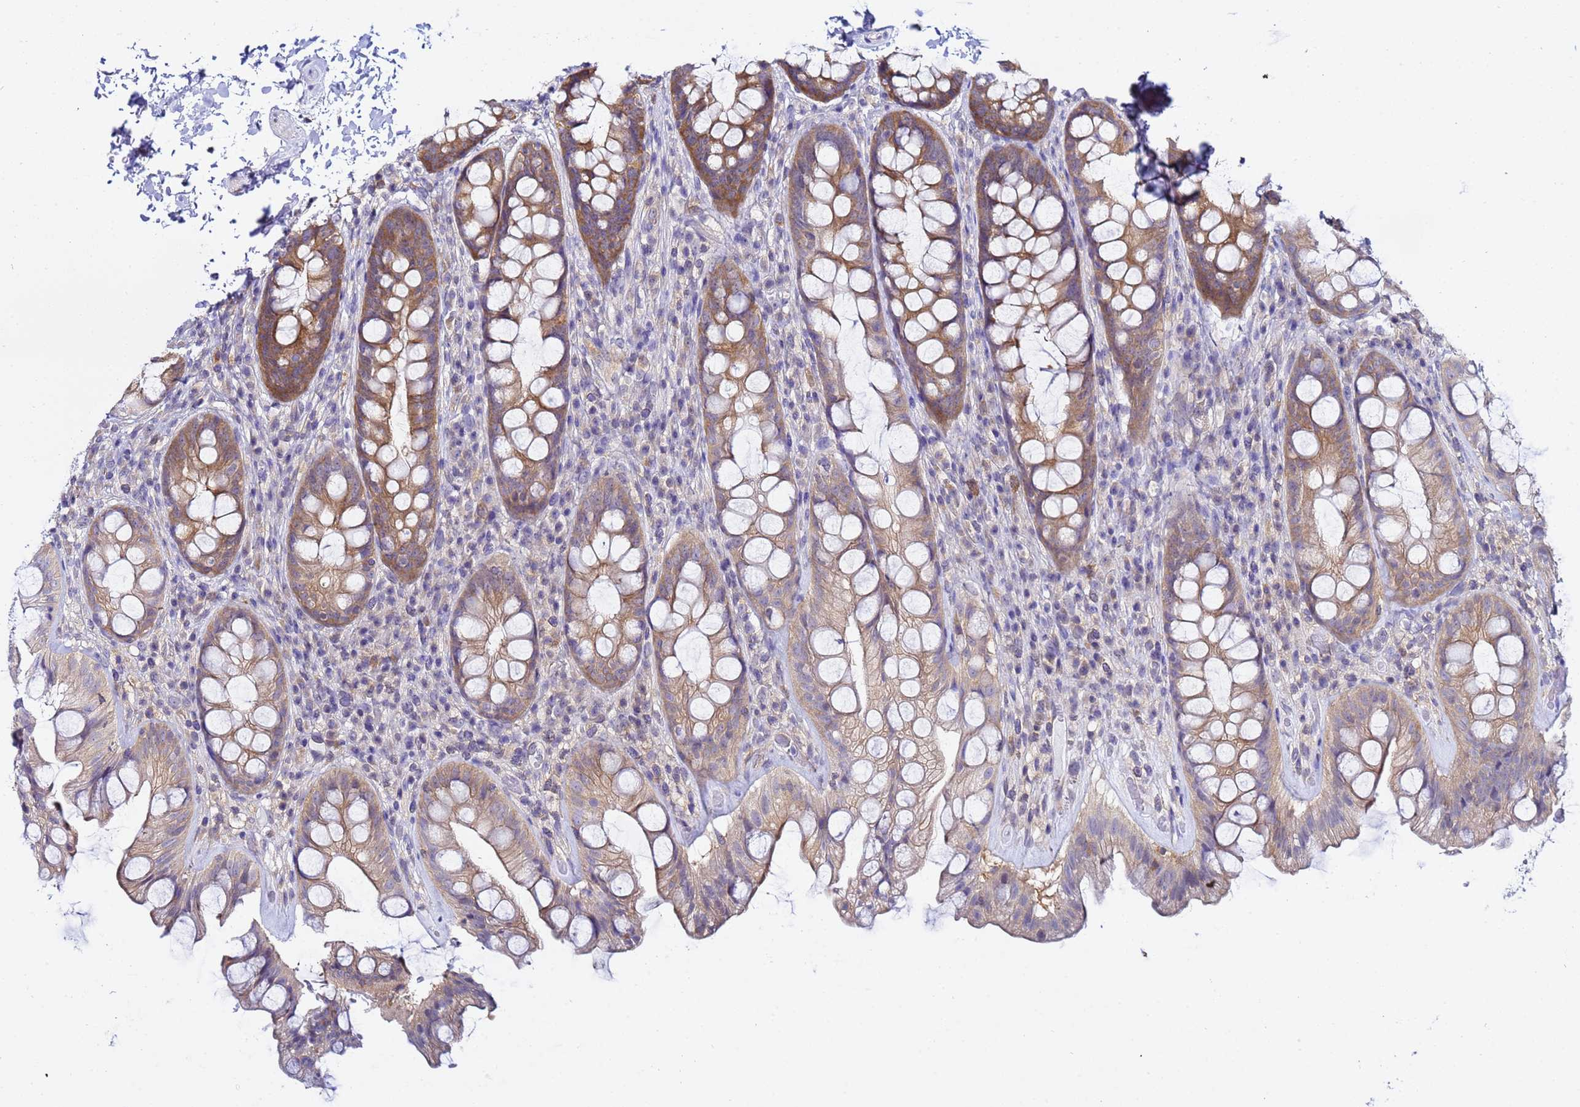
{"staining": {"intensity": "moderate", "quantity": ">75%", "location": "cytoplasmic/membranous"}, "tissue": "rectum", "cell_type": "Glandular cells", "image_type": "normal", "snomed": [{"axis": "morphology", "description": "Normal tissue, NOS"}, {"axis": "topography", "description": "Rectum"}], "caption": "Benign rectum shows moderate cytoplasmic/membranous positivity in approximately >75% of glandular cells.", "gene": "LENG1", "patient": {"sex": "male", "age": 74}}